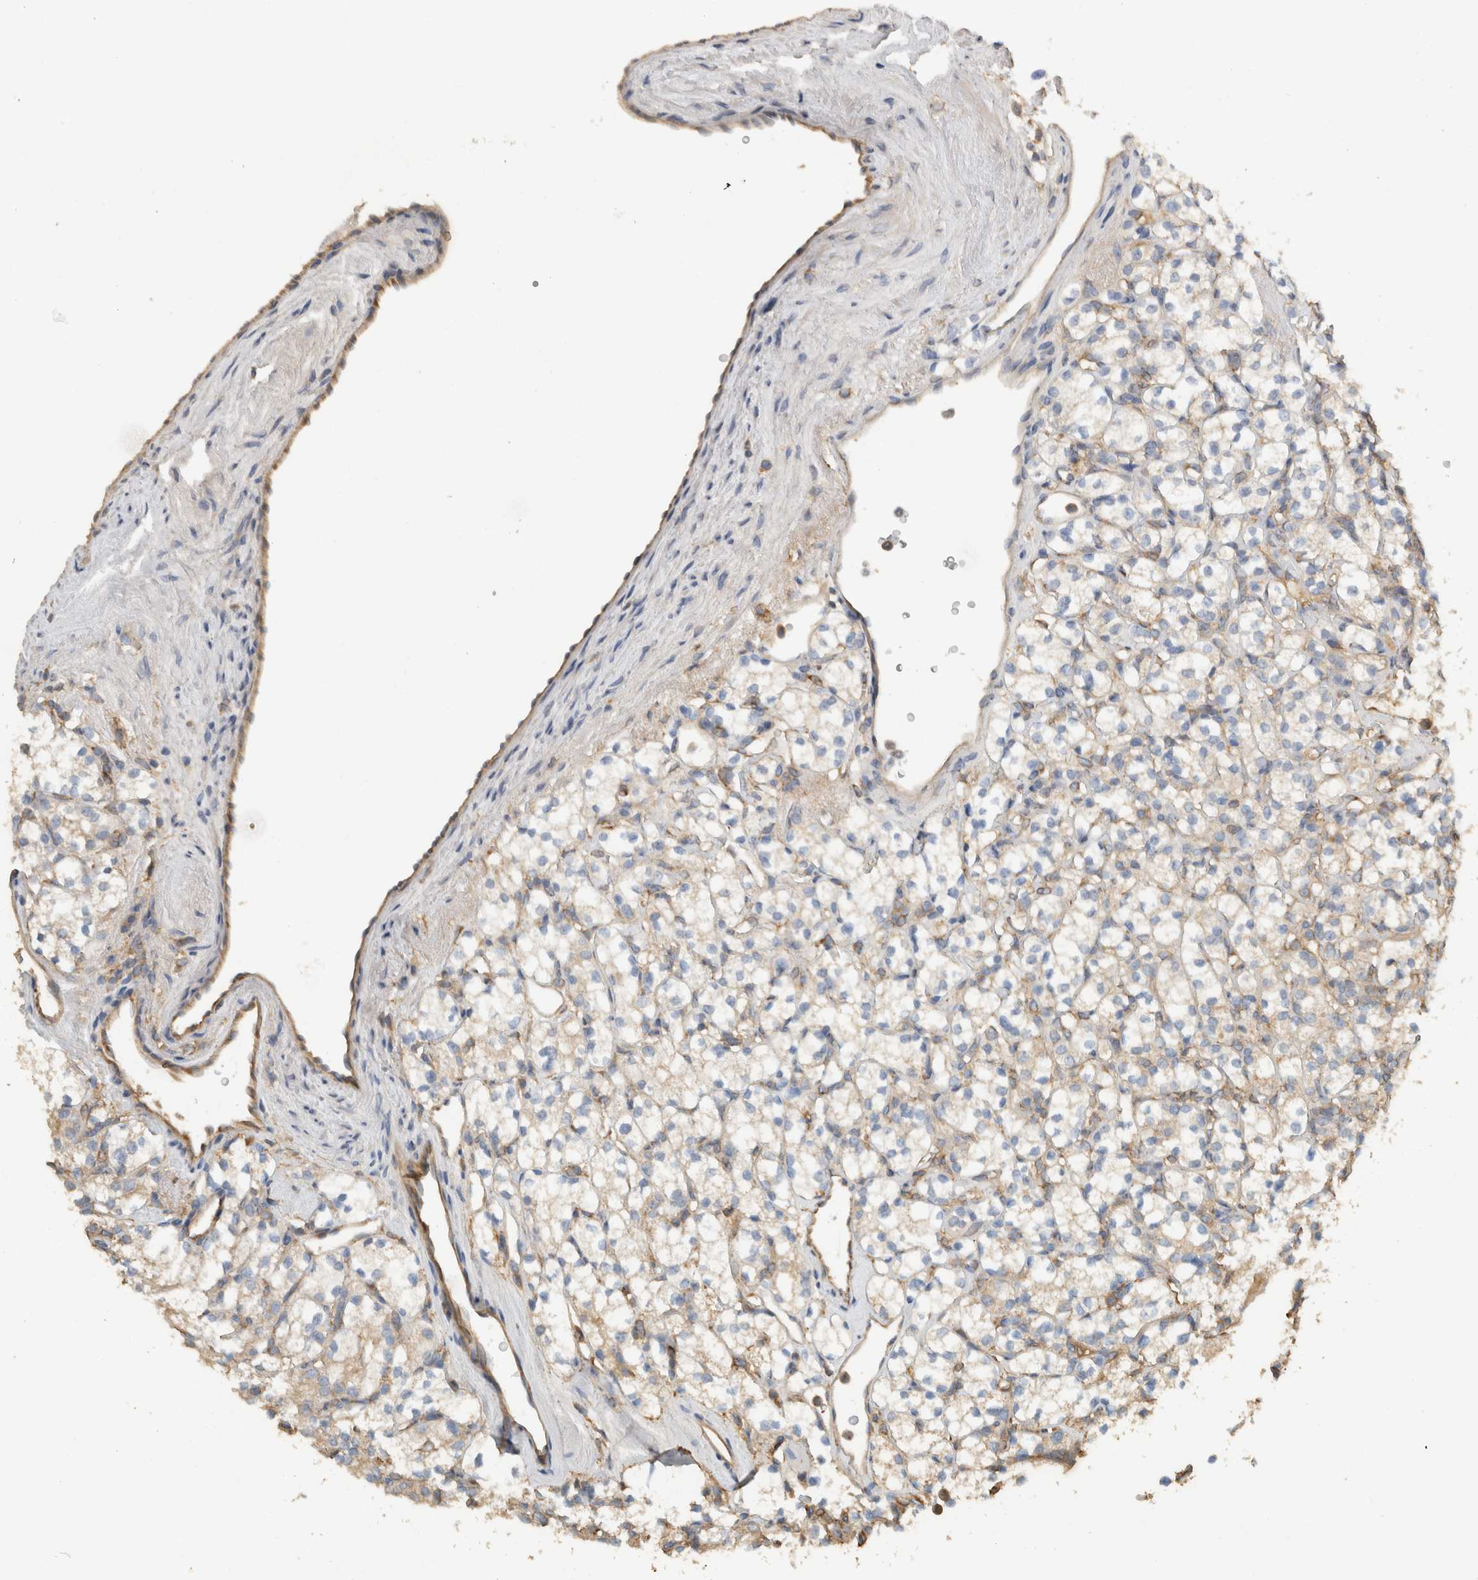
{"staining": {"intensity": "negative", "quantity": "none", "location": "none"}, "tissue": "renal cancer", "cell_type": "Tumor cells", "image_type": "cancer", "snomed": [{"axis": "morphology", "description": "Adenocarcinoma, NOS"}, {"axis": "topography", "description": "Kidney"}], "caption": "Tumor cells are negative for protein expression in human adenocarcinoma (renal). Nuclei are stained in blue.", "gene": "EIF4G3", "patient": {"sex": "male", "age": 77}}